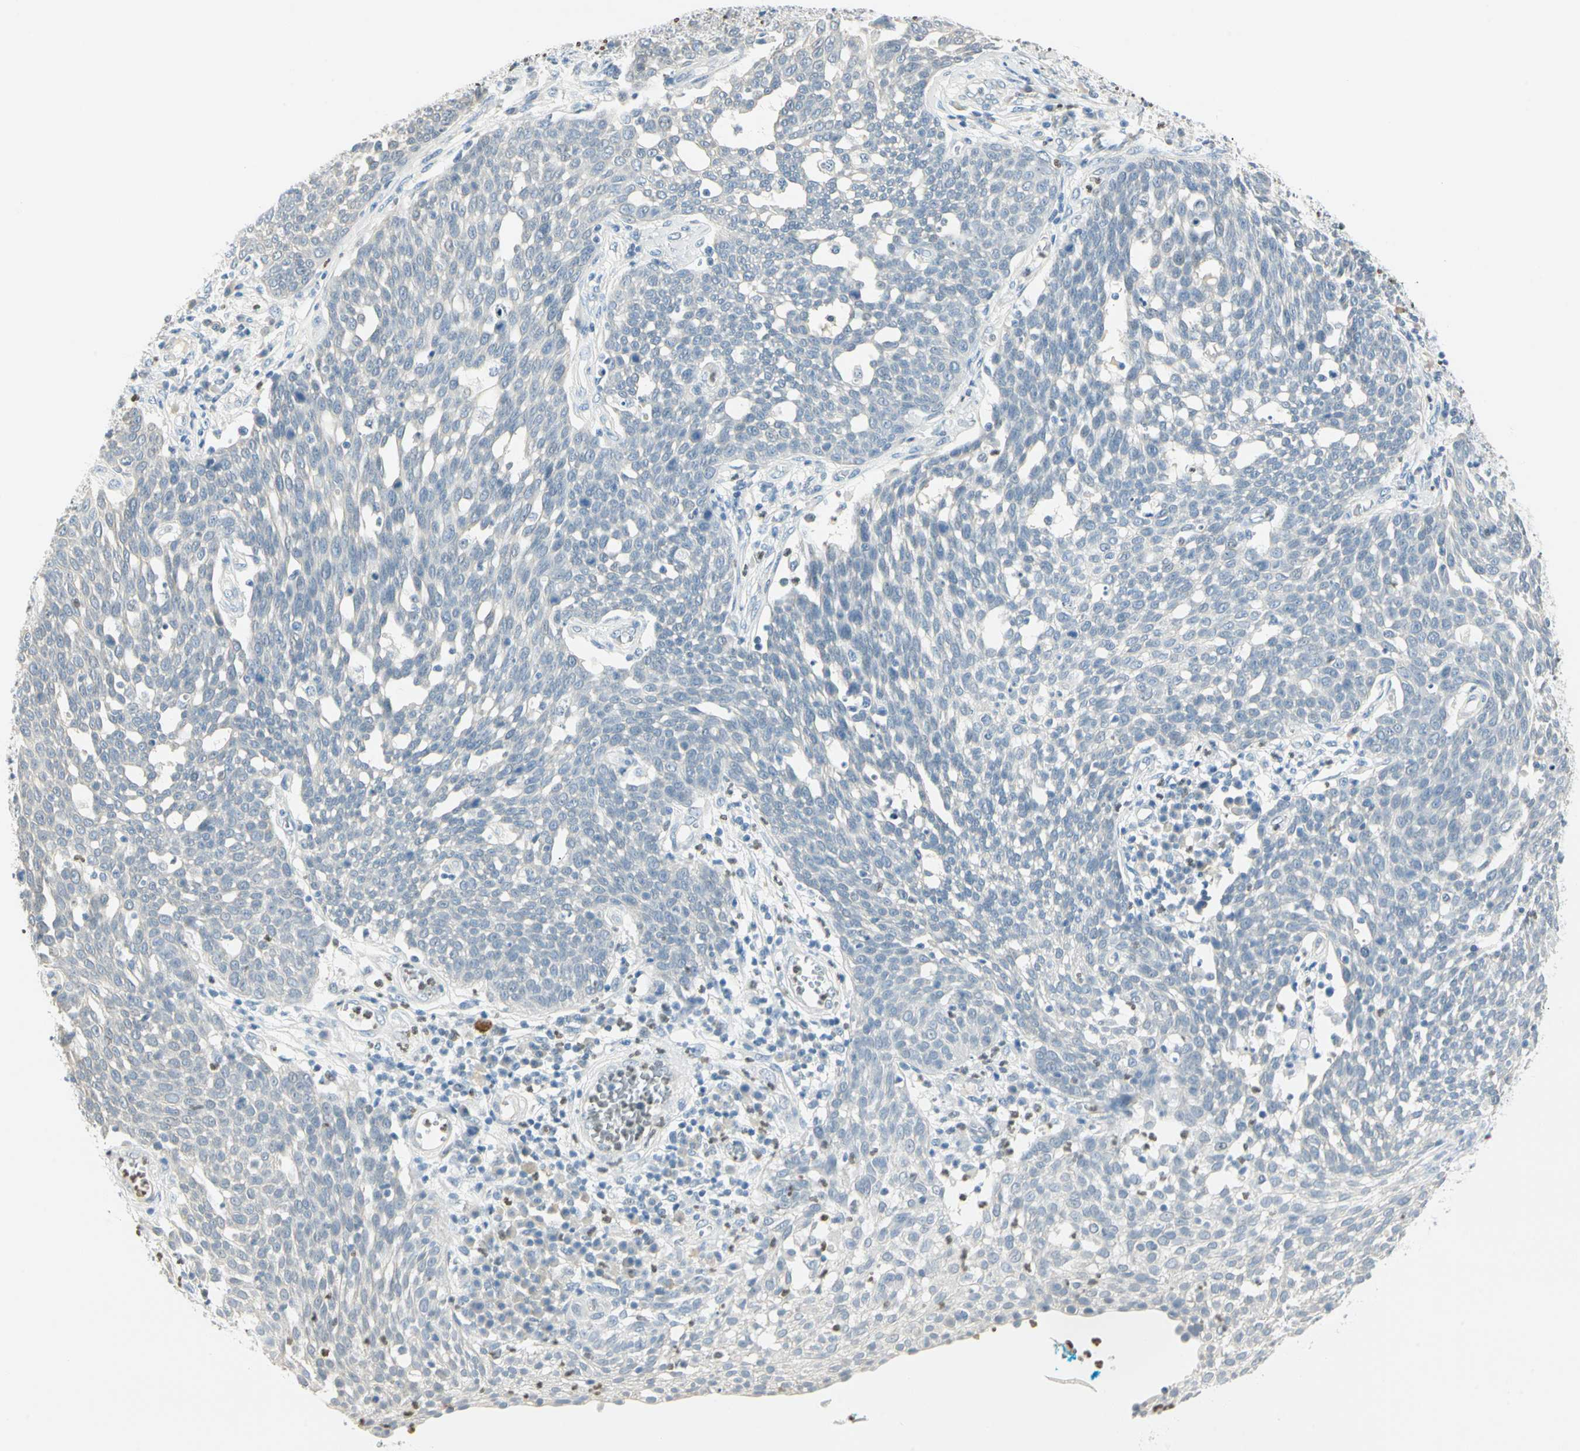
{"staining": {"intensity": "negative", "quantity": "none", "location": "none"}, "tissue": "cervical cancer", "cell_type": "Tumor cells", "image_type": "cancer", "snomed": [{"axis": "morphology", "description": "Squamous cell carcinoma, NOS"}, {"axis": "topography", "description": "Cervix"}], "caption": "Cervical cancer was stained to show a protein in brown. There is no significant staining in tumor cells.", "gene": "MLLT10", "patient": {"sex": "female", "age": 34}}